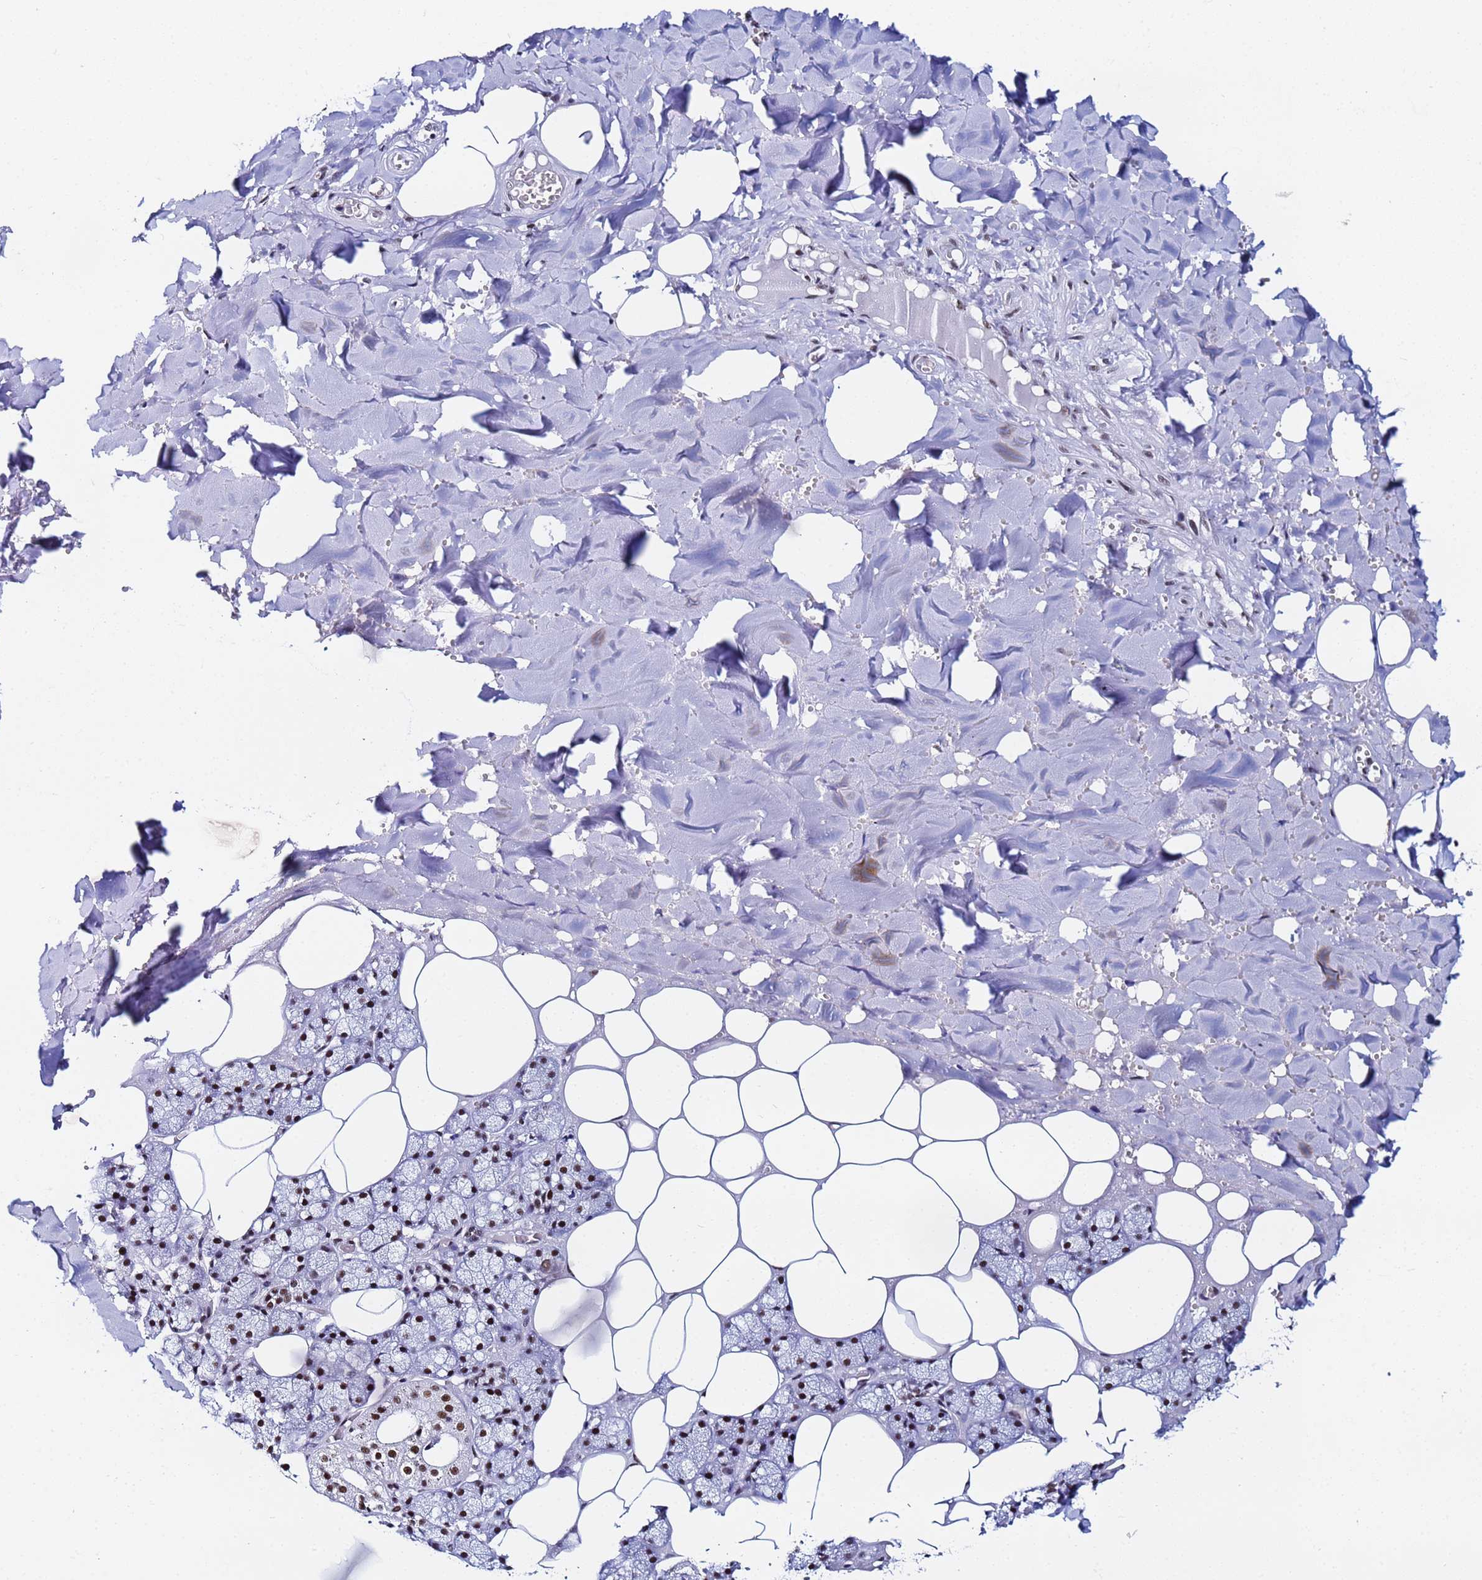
{"staining": {"intensity": "strong", "quantity": ">75%", "location": "nuclear"}, "tissue": "salivary gland", "cell_type": "Glandular cells", "image_type": "normal", "snomed": [{"axis": "morphology", "description": "Normal tissue, NOS"}, {"axis": "topography", "description": "Salivary gland"}], "caption": "Protein expression analysis of benign salivary gland displays strong nuclear staining in approximately >75% of glandular cells. The protein is stained brown, and the nuclei are stained in blue (DAB IHC with brightfield microscopy, high magnification).", "gene": "SNRPA1", "patient": {"sex": "male", "age": 62}}